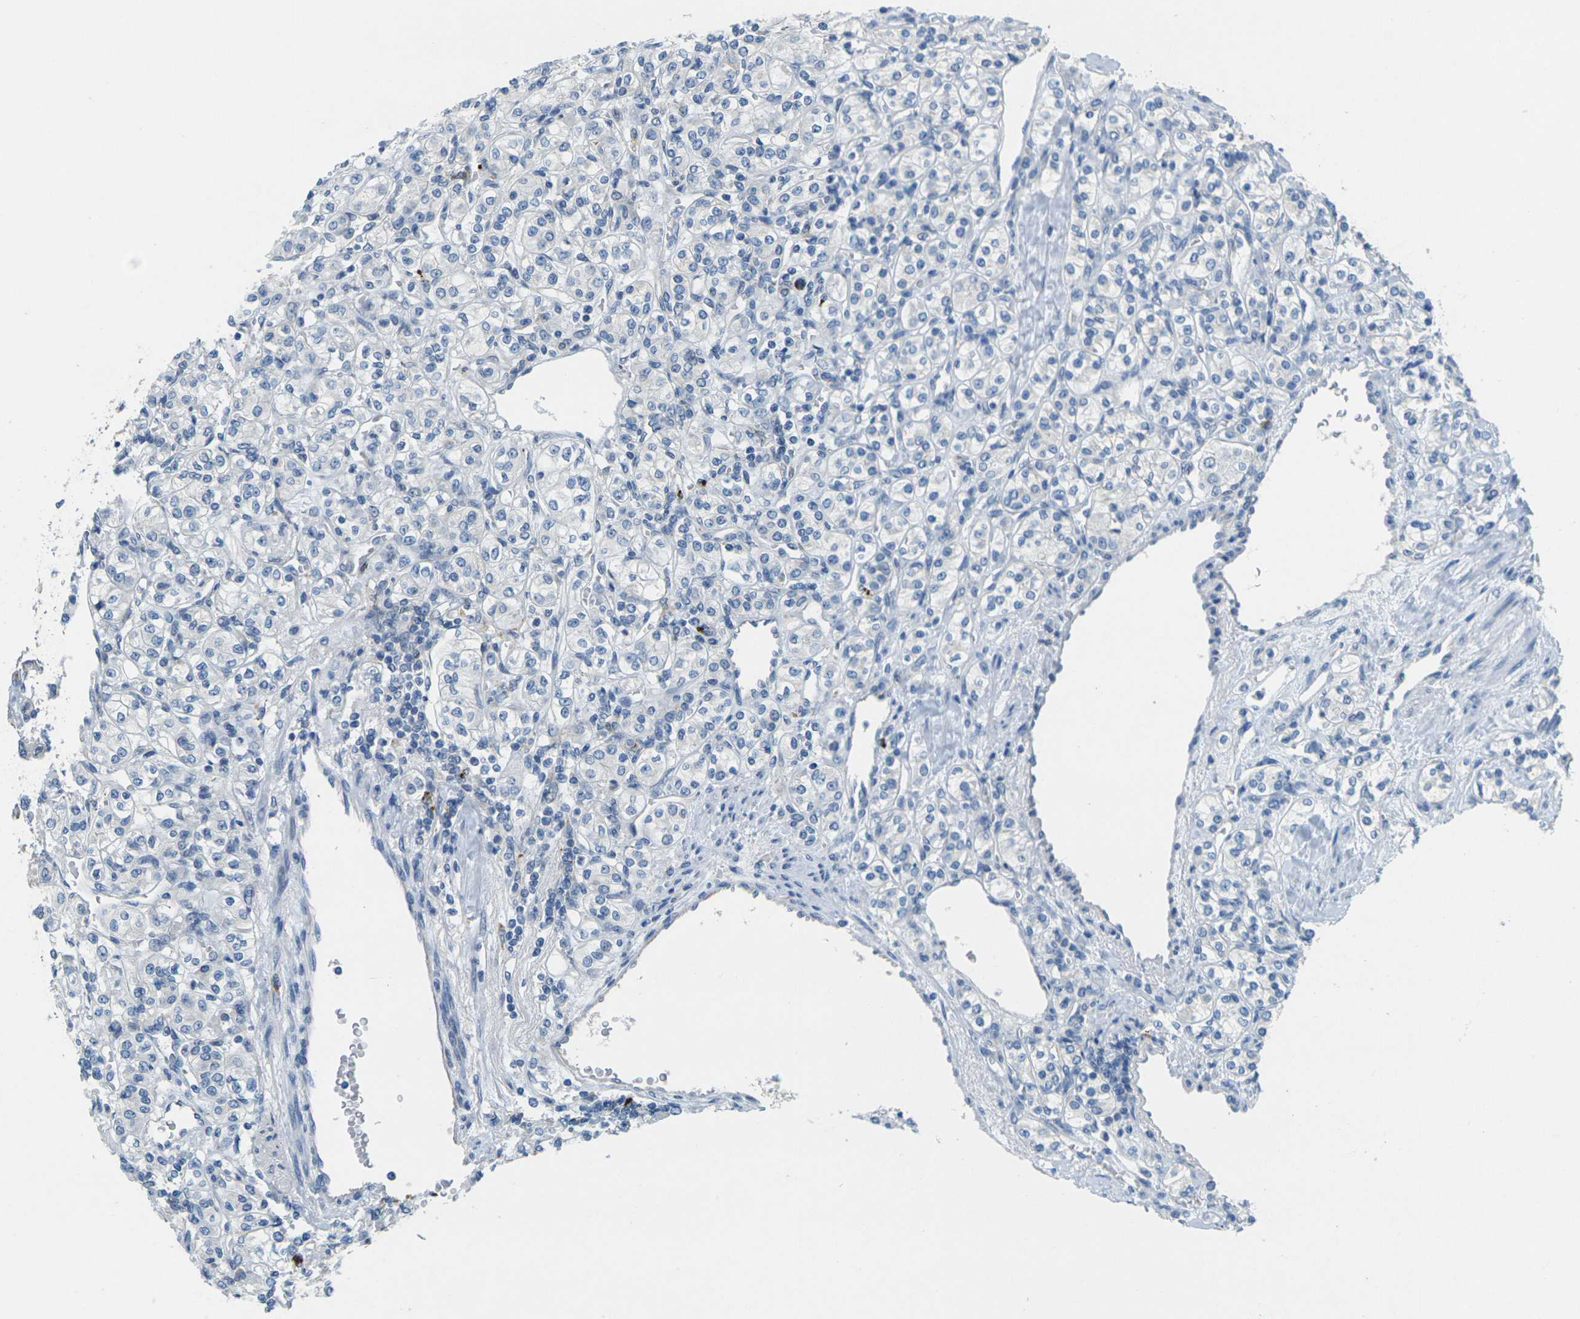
{"staining": {"intensity": "negative", "quantity": "none", "location": "none"}, "tissue": "renal cancer", "cell_type": "Tumor cells", "image_type": "cancer", "snomed": [{"axis": "morphology", "description": "Adenocarcinoma, NOS"}, {"axis": "topography", "description": "Kidney"}], "caption": "Photomicrograph shows no significant protein expression in tumor cells of renal cancer. Nuclei are stained in blue.", "gene": "CYP2C8", "patient": {"sex": "male", "age": 77}}